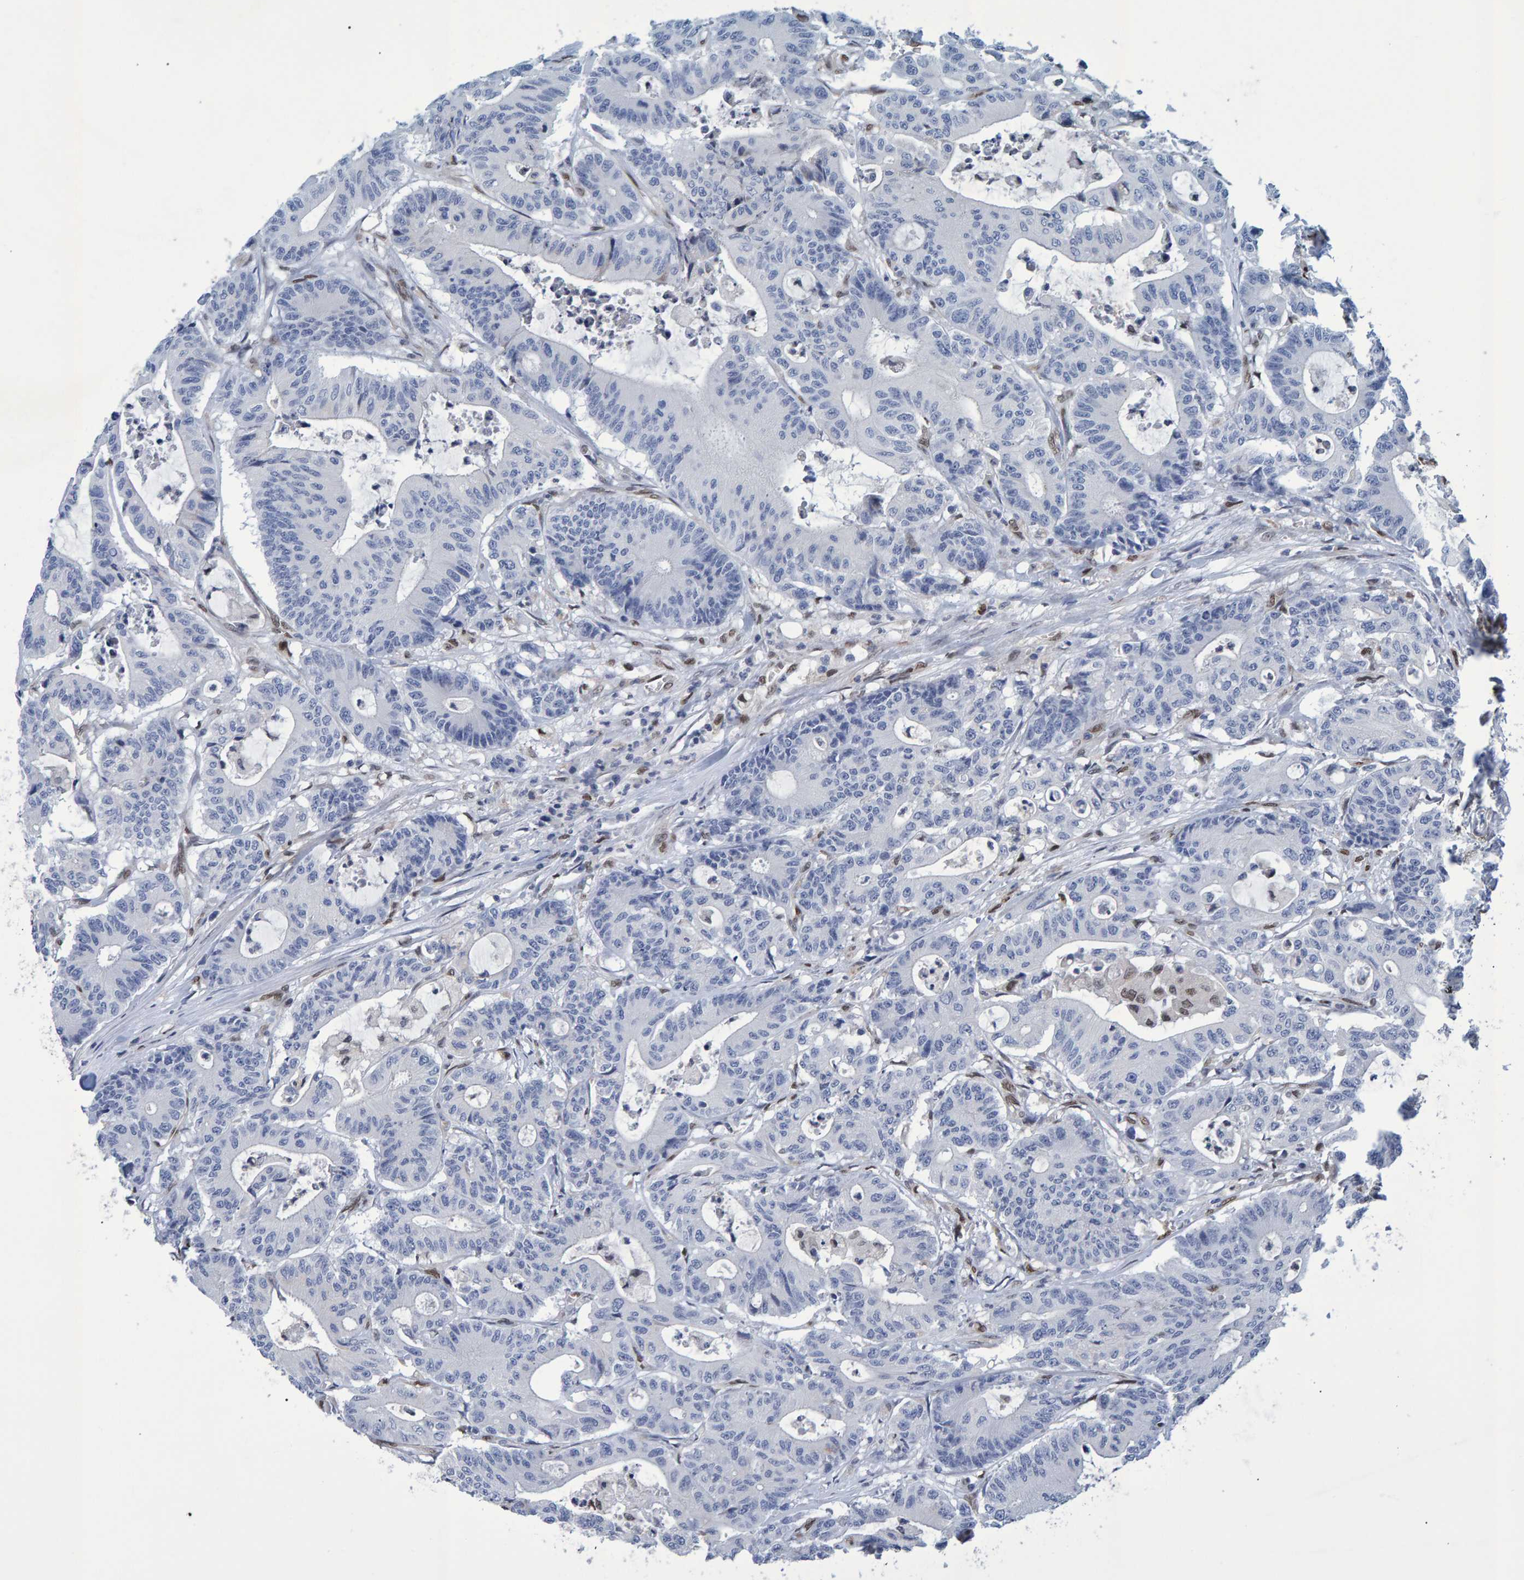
{"staining": {"intensity": "negative", "quantity": "none", "location": "none"}, "tissue": "colorectal cancer", "cell_type": "Tumor cells", "image_type": "cancer", "snomed": [{"axis": "morphology", "description": "Adenocarcinoma, NOS"}, {"axis": "topography", "description": "Colon"}], "caption": "Immunohistochemistry (IHC) photomicrograph of neoplastic tissue: human colorectal adenocarcinoma stained with DAB (3,3'-diaminobenzidine) exhibits no significant protein staining in tumor cells.", "gene": "QKI", "patient": {"sex": "female", "age": 84}}